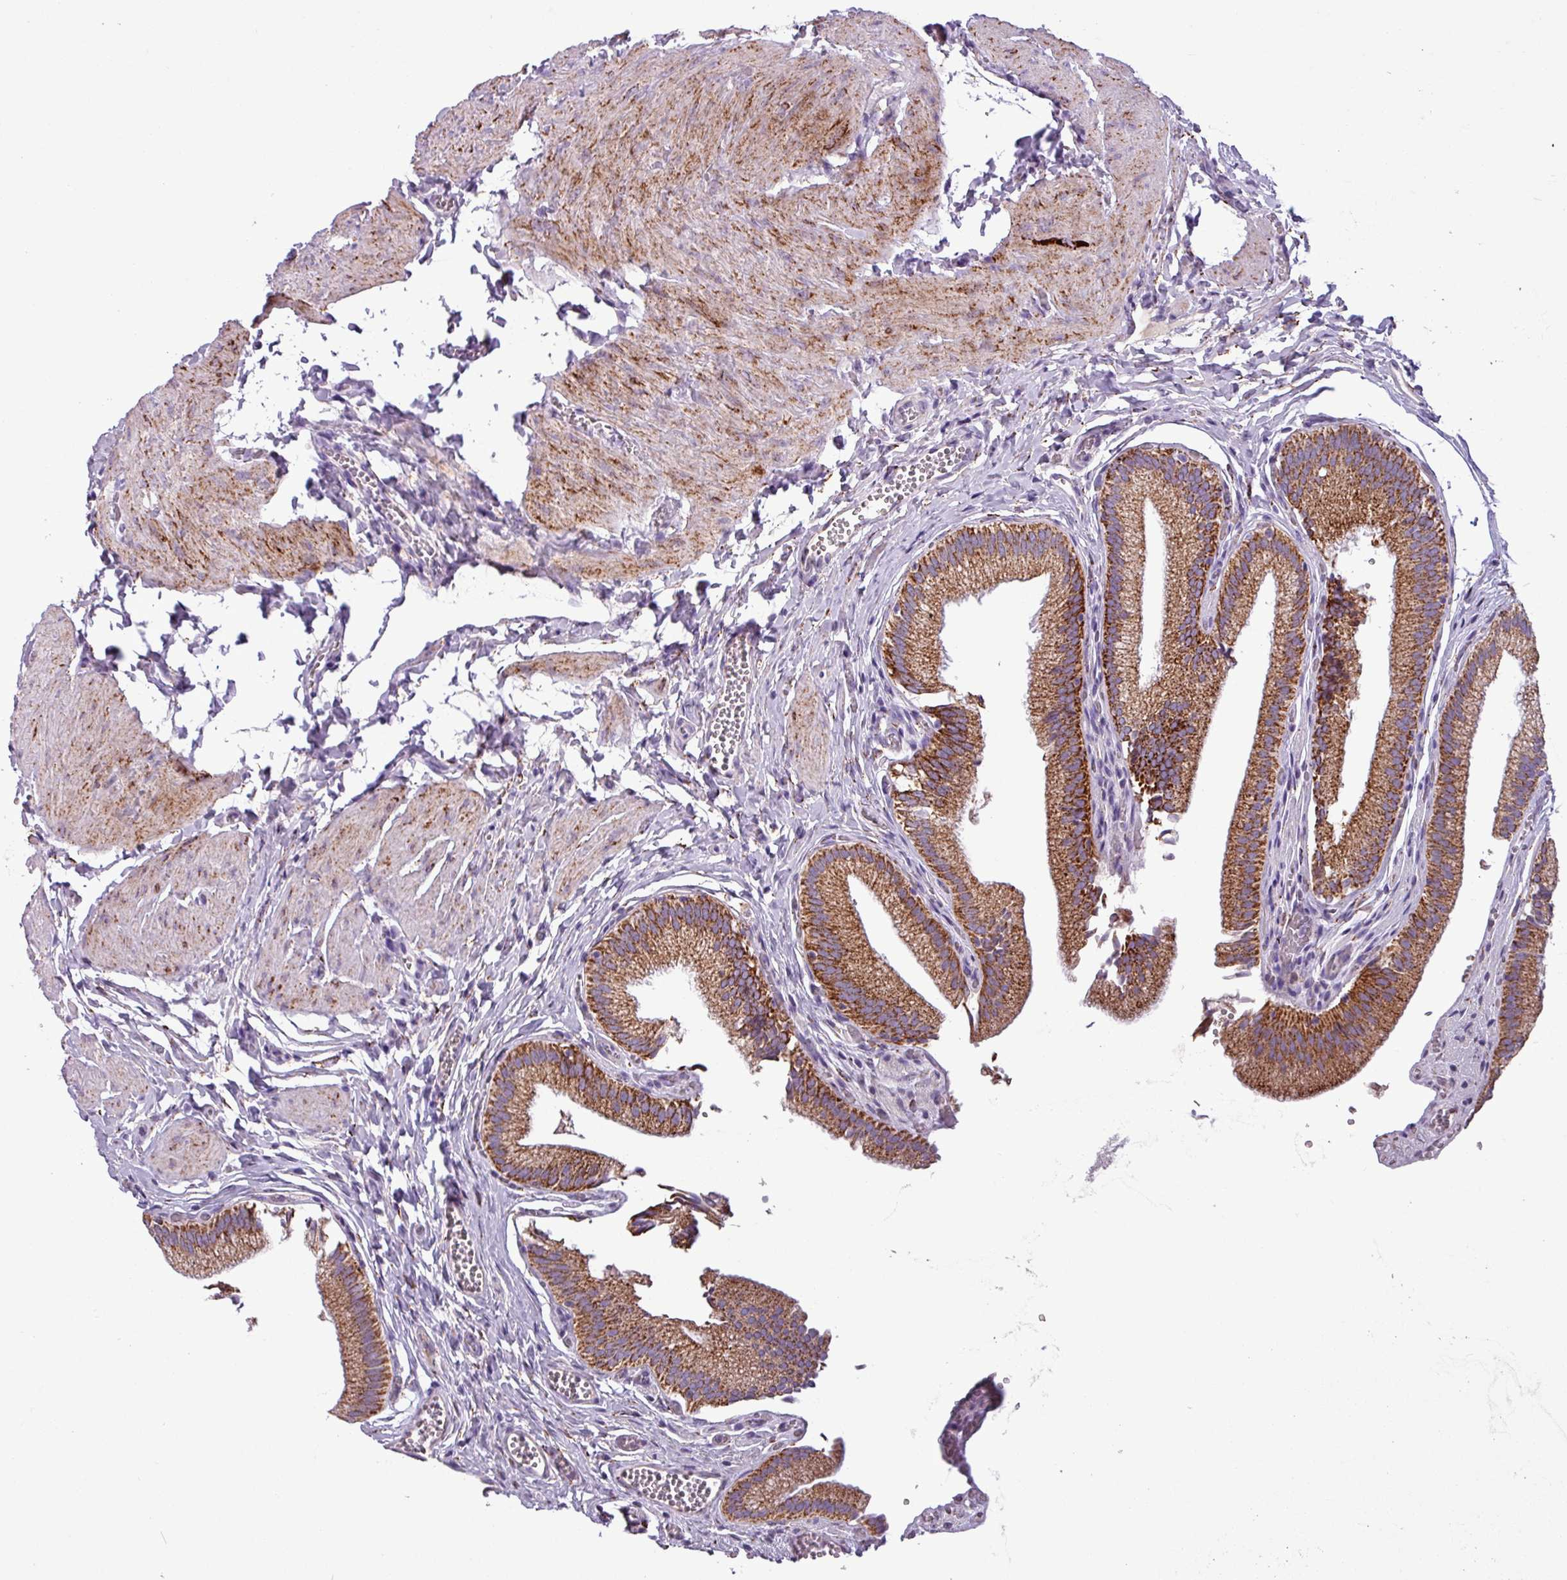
{"staining": {"intensity": "strong", "quantity": ">75%", "location": "cytoplasmic/membranous"}, "tissue": "gallbladder", "cell_type": "Glandular cells", "image_type": "normal", "snomed": [{"axis": "morphology", "description": "Normal tissue, NOS"}, {"axis": "topography", "description": "Gallbladder"}, {"axis": "topography", "description": "Peripheral nerve tissue"}], "caption": "Immunohistochemistry (DAB (3,3'-diaminobenzidine)) staining of normal human gallbladder shows strong cytoplasmic/membranous protein staining in approximately >75% of glandular cells.", "gene": "ZNF667", "patient": {"sex": "male", "age": 17}}